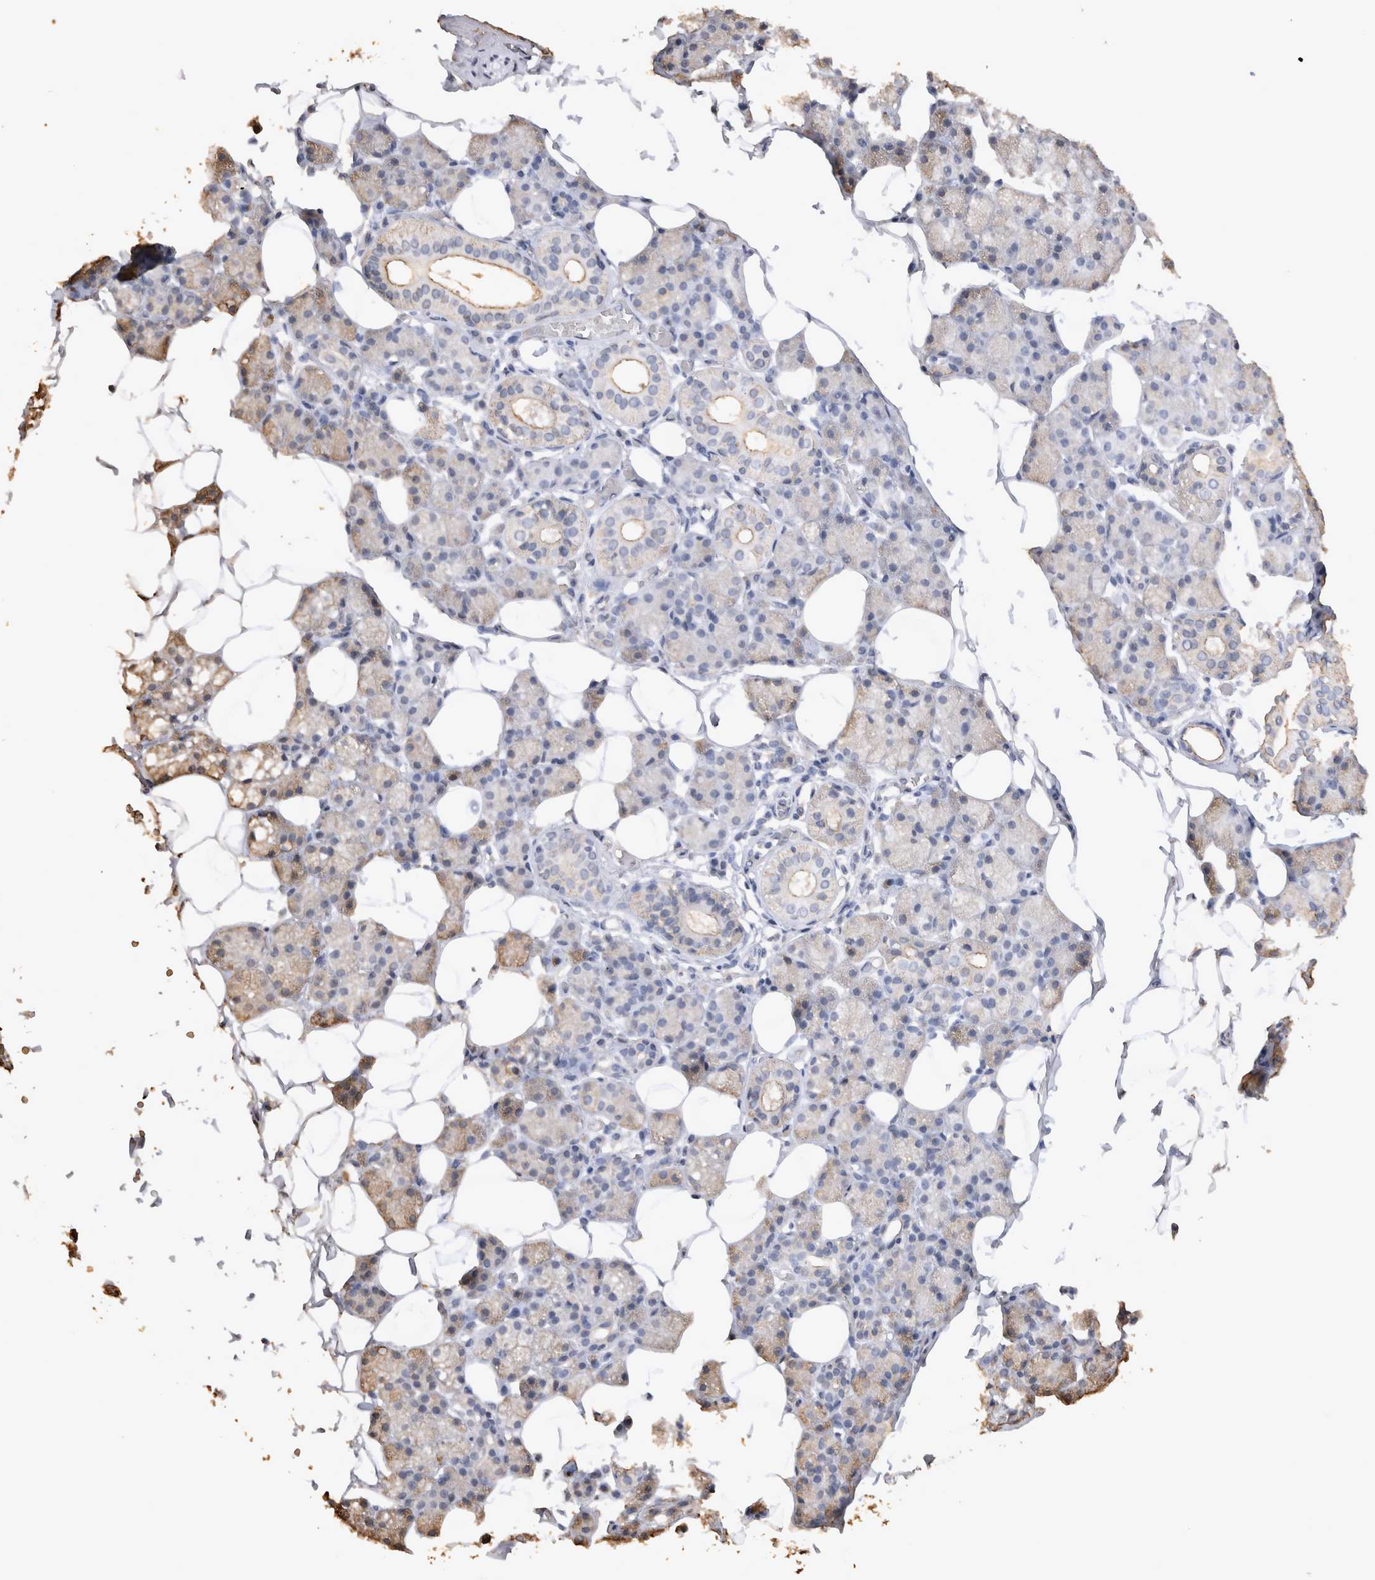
{"staining": {"intensity": "weak", "quantity": "<25%", "location": "cytoplasmic/membranous"}, "tissue": "salivary gland", "cell_type": "Glandular cells", "image_type": "normal", "snomed": [{"axis": "morphology", "description": "Normal tissue, NOS"}, {"axis": "topography", "description": "Salivary gland"}], "caption": "High power microscopy image of an IHC micrograph of benign salivary gland, revealing no significant staining in glandular cells.", "gene": "IL17RC", "patient": {"sex": "female", "age": 33}}